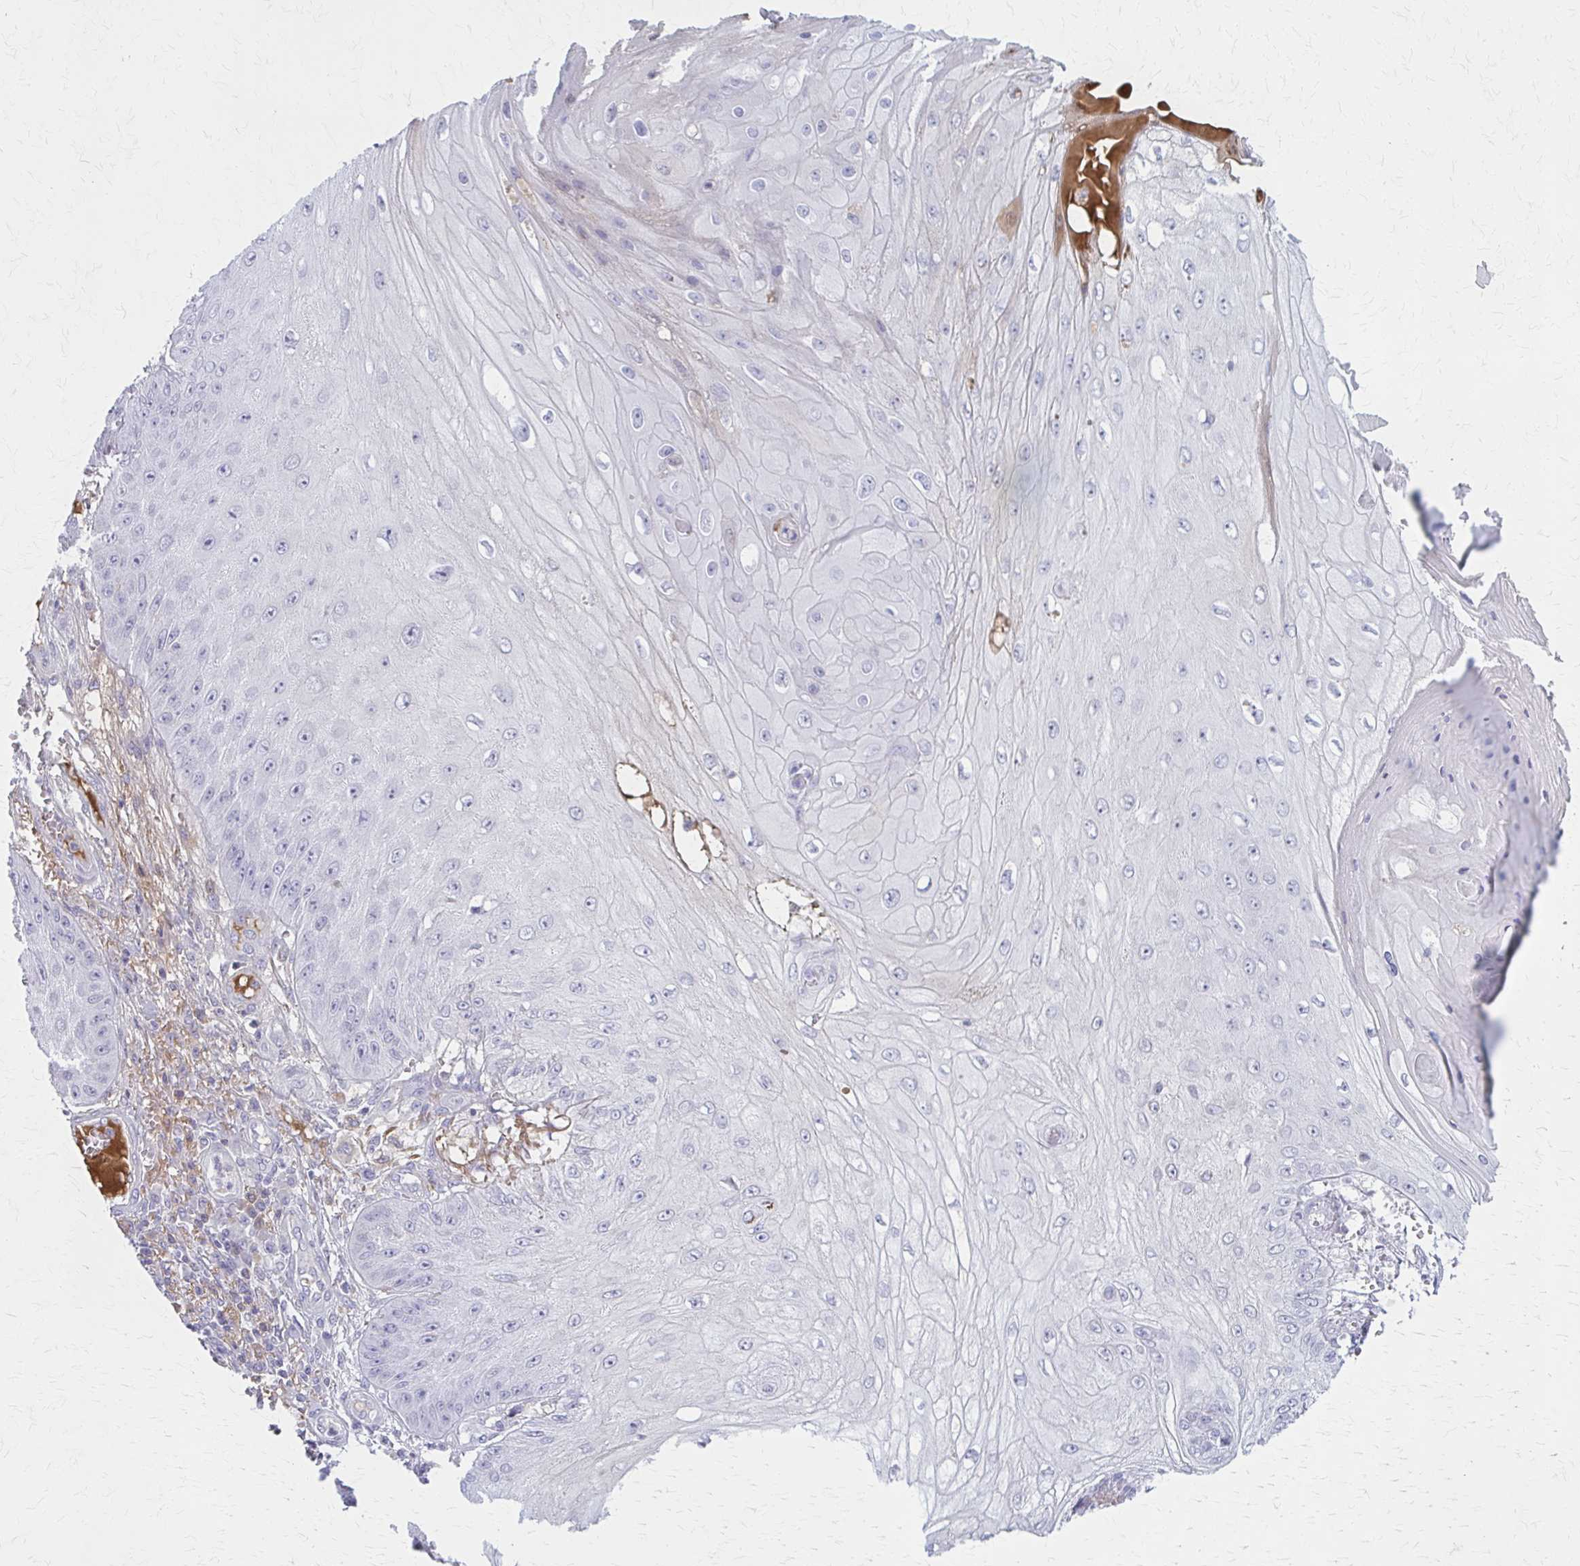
{"staining": {"intensity": "negative", "quantity": "none", "location": "none"}, "tissue": "skin cancer", "cell_type": "Tumor cells", "image_type": "cancer", "snomed": [{"axis": "morphology", "description": "Squamous cell carcinoma, NOS"}, {"axis": "topography", "description": "Skin"}], "caption": "IHC photomicrograph of human skin cancer (squamous cell carcinoma) stained for a protein (brown), which exhibits no expression in tumor cells.", "gene": "SERPIND1", "patient": {"sex": "male", "age": 70}}